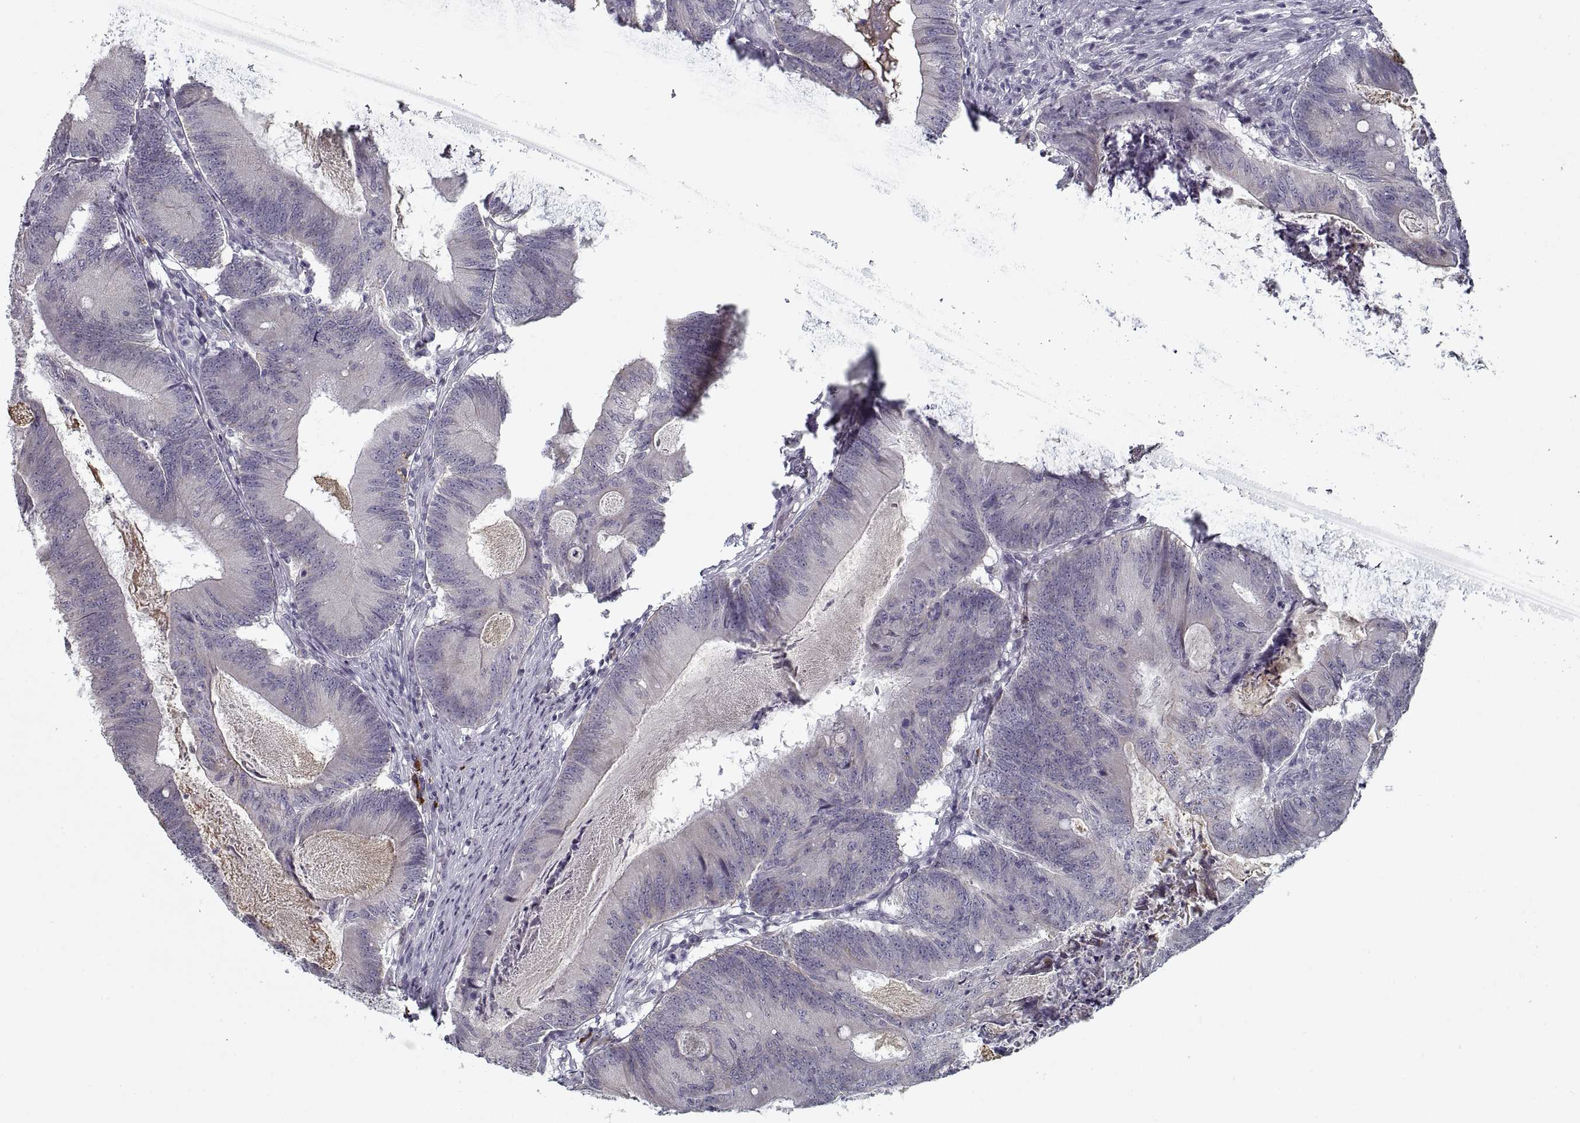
{"staining": {"intensity": "negative", "quantity": "none", "location": "none"}, "tissue": "colorectal cancer", "cell_type": "Tumor cells", "image_type": "cancer", "snomed": [{"axis": "morphology", "description": "Adenocarcinoma, NOS"}, {"axis": "topography", "description": "Colon"}], "caption": "Colorectal cancer (adenocarcinoma) stained for a protein using immunohistochemistry (IHC) demonstrates no positivity tumor cells.", "gene": "GAD2", "patient": {"sex": "female", "age": 70}}